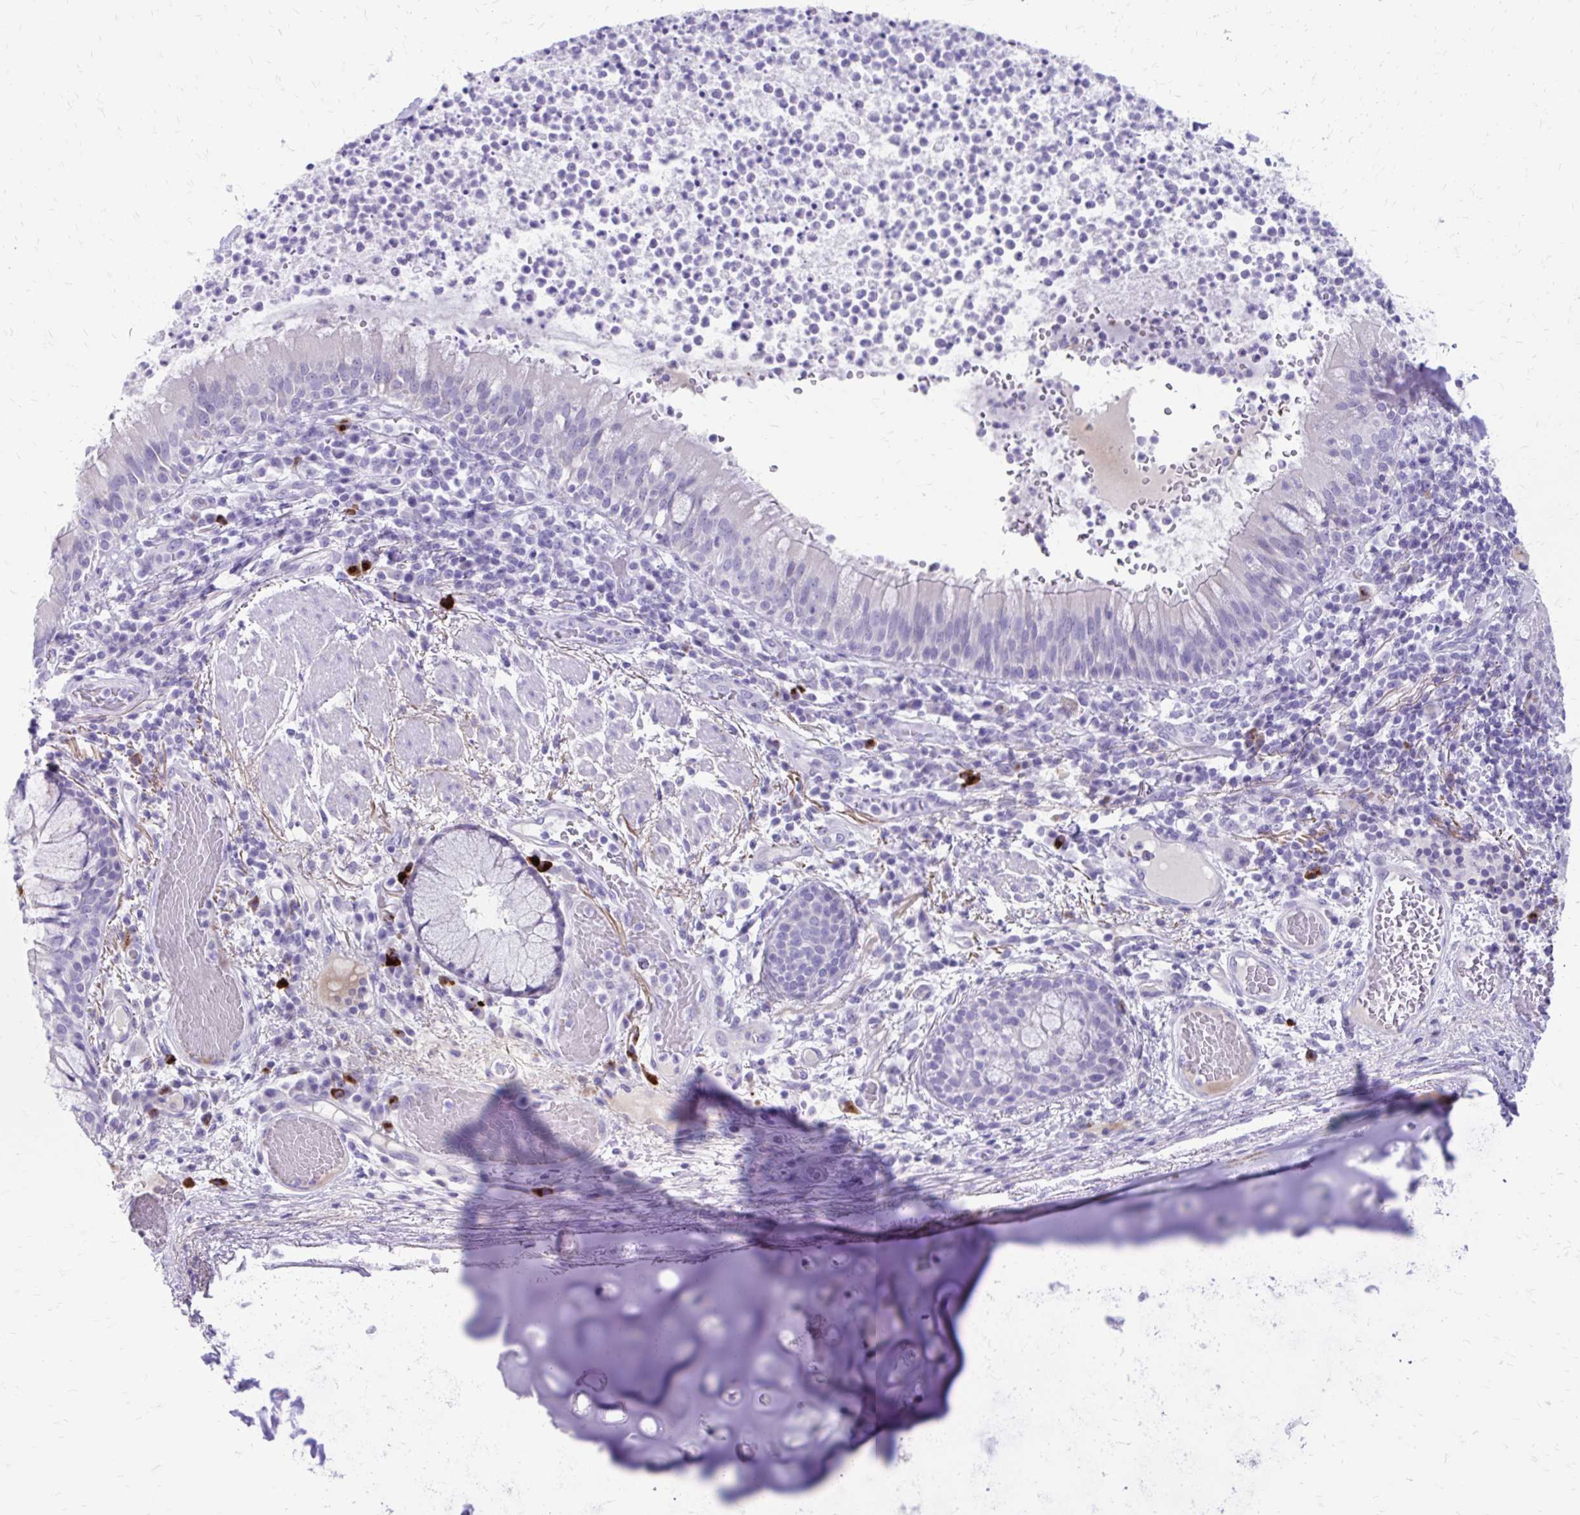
{"staining": {"intensity": "negative", "quantity": "none", "location": "none"}, "tissue": "bronchus", "cell_type": "Respiratory epithelial cells", "image_type": "normal", "snomed": [{"axis": "morphology", "description": "Normal tissue, NOS"}, {"axis": "topography", "description": "Lymph node"}, {"axis": "topography", "description": "Bronchus"}], "caption": "This is an immunohistochemistry (IHC) image of benign bronchus. There is no positivity in respiratory epithelial cells.", "gene": "SATL1", "patient": {"sex": "male", "age": 56}}